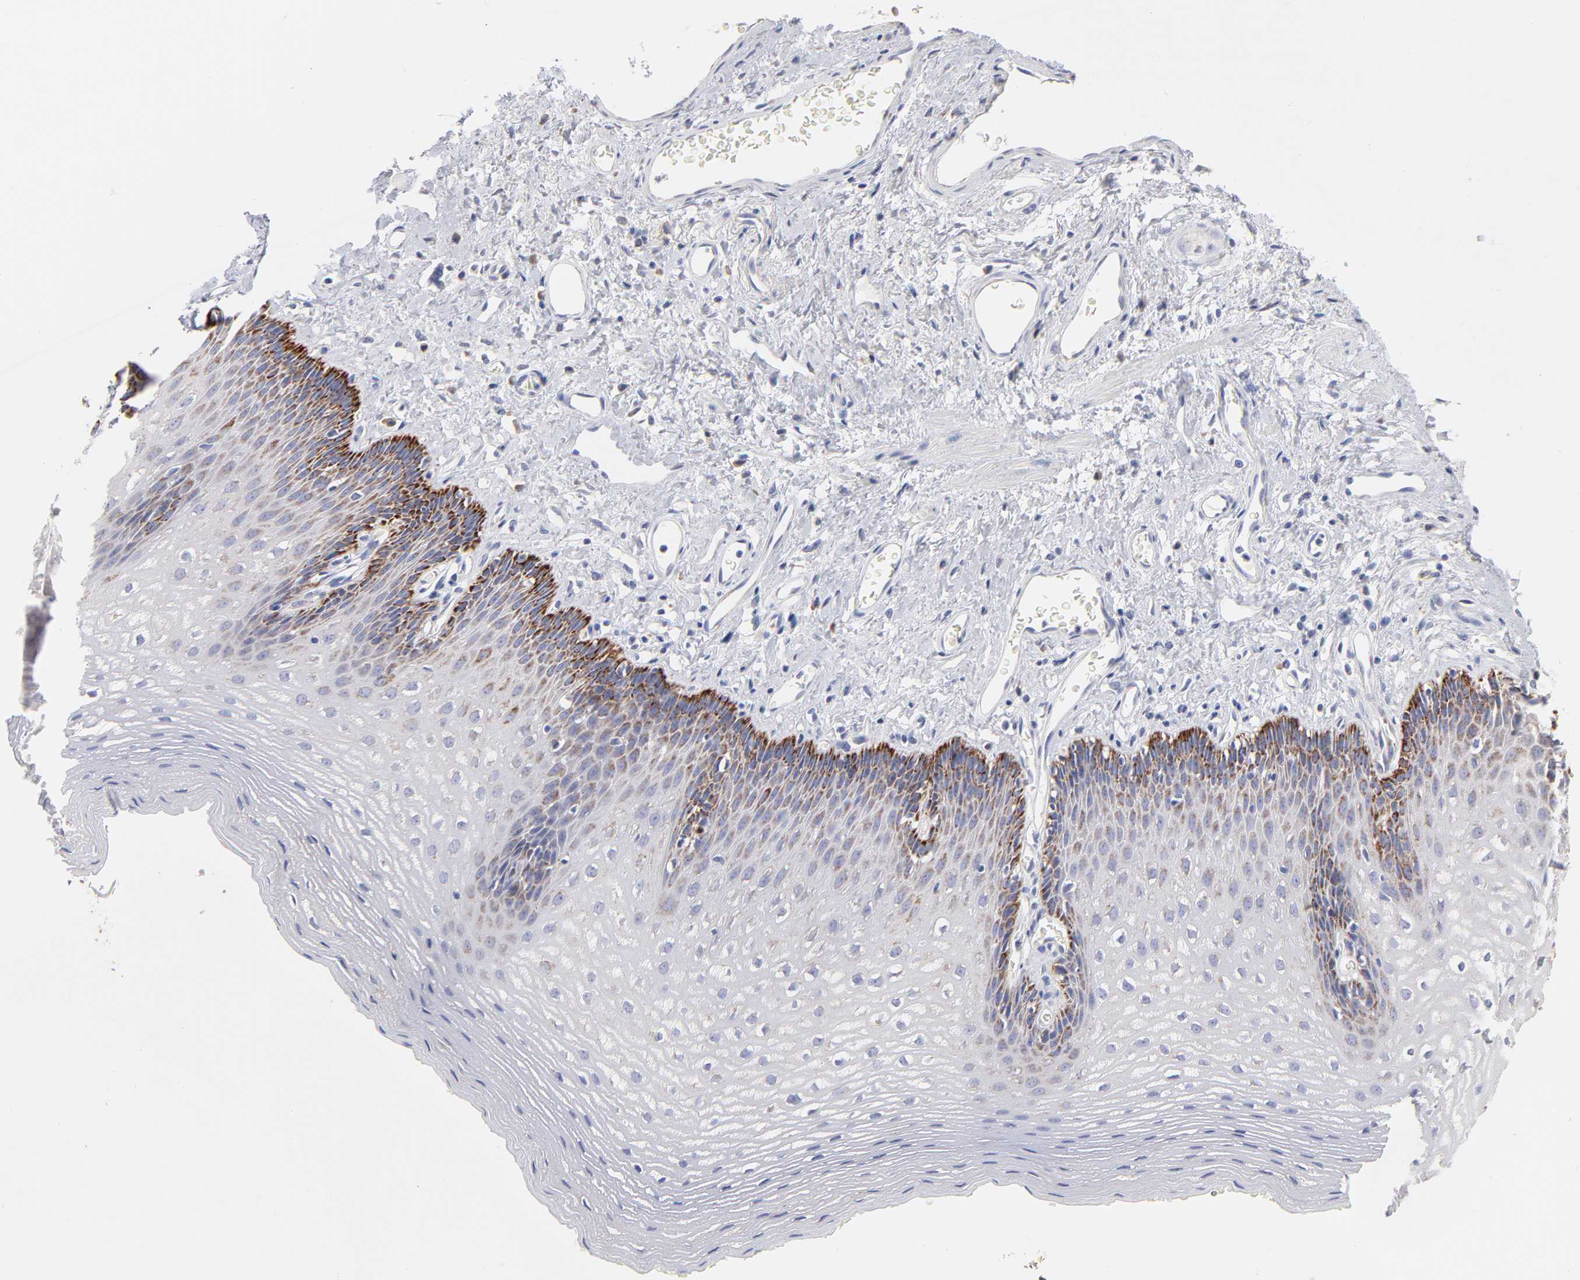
{"staining": {"intensity": "strong", "quantity": "<25%", "location": "cytoplasmic/membranous"}, "tissue": "esophagus", "cell_type": "Squamous epithelial cells", "image_type": "normal", "snomed": [{"axis": "morphology", "description": "Normal tissue, NOS"}, {"axis": "topography", "description": "Esophagus"}], "caption": "Esophagus was stained to show a protein in brown. There is medium levels of strong cytoplasmic/membranous staining in about <25% of squamous epithelial cells. (Stains: DAB (3,3'-diaminobenzidine) in brown, nuclei in blue, Microscopy: brightfield microscopy at high magnification).", "gene": "TIMM8A", "patient": {"sex": "female", "age": 70}}